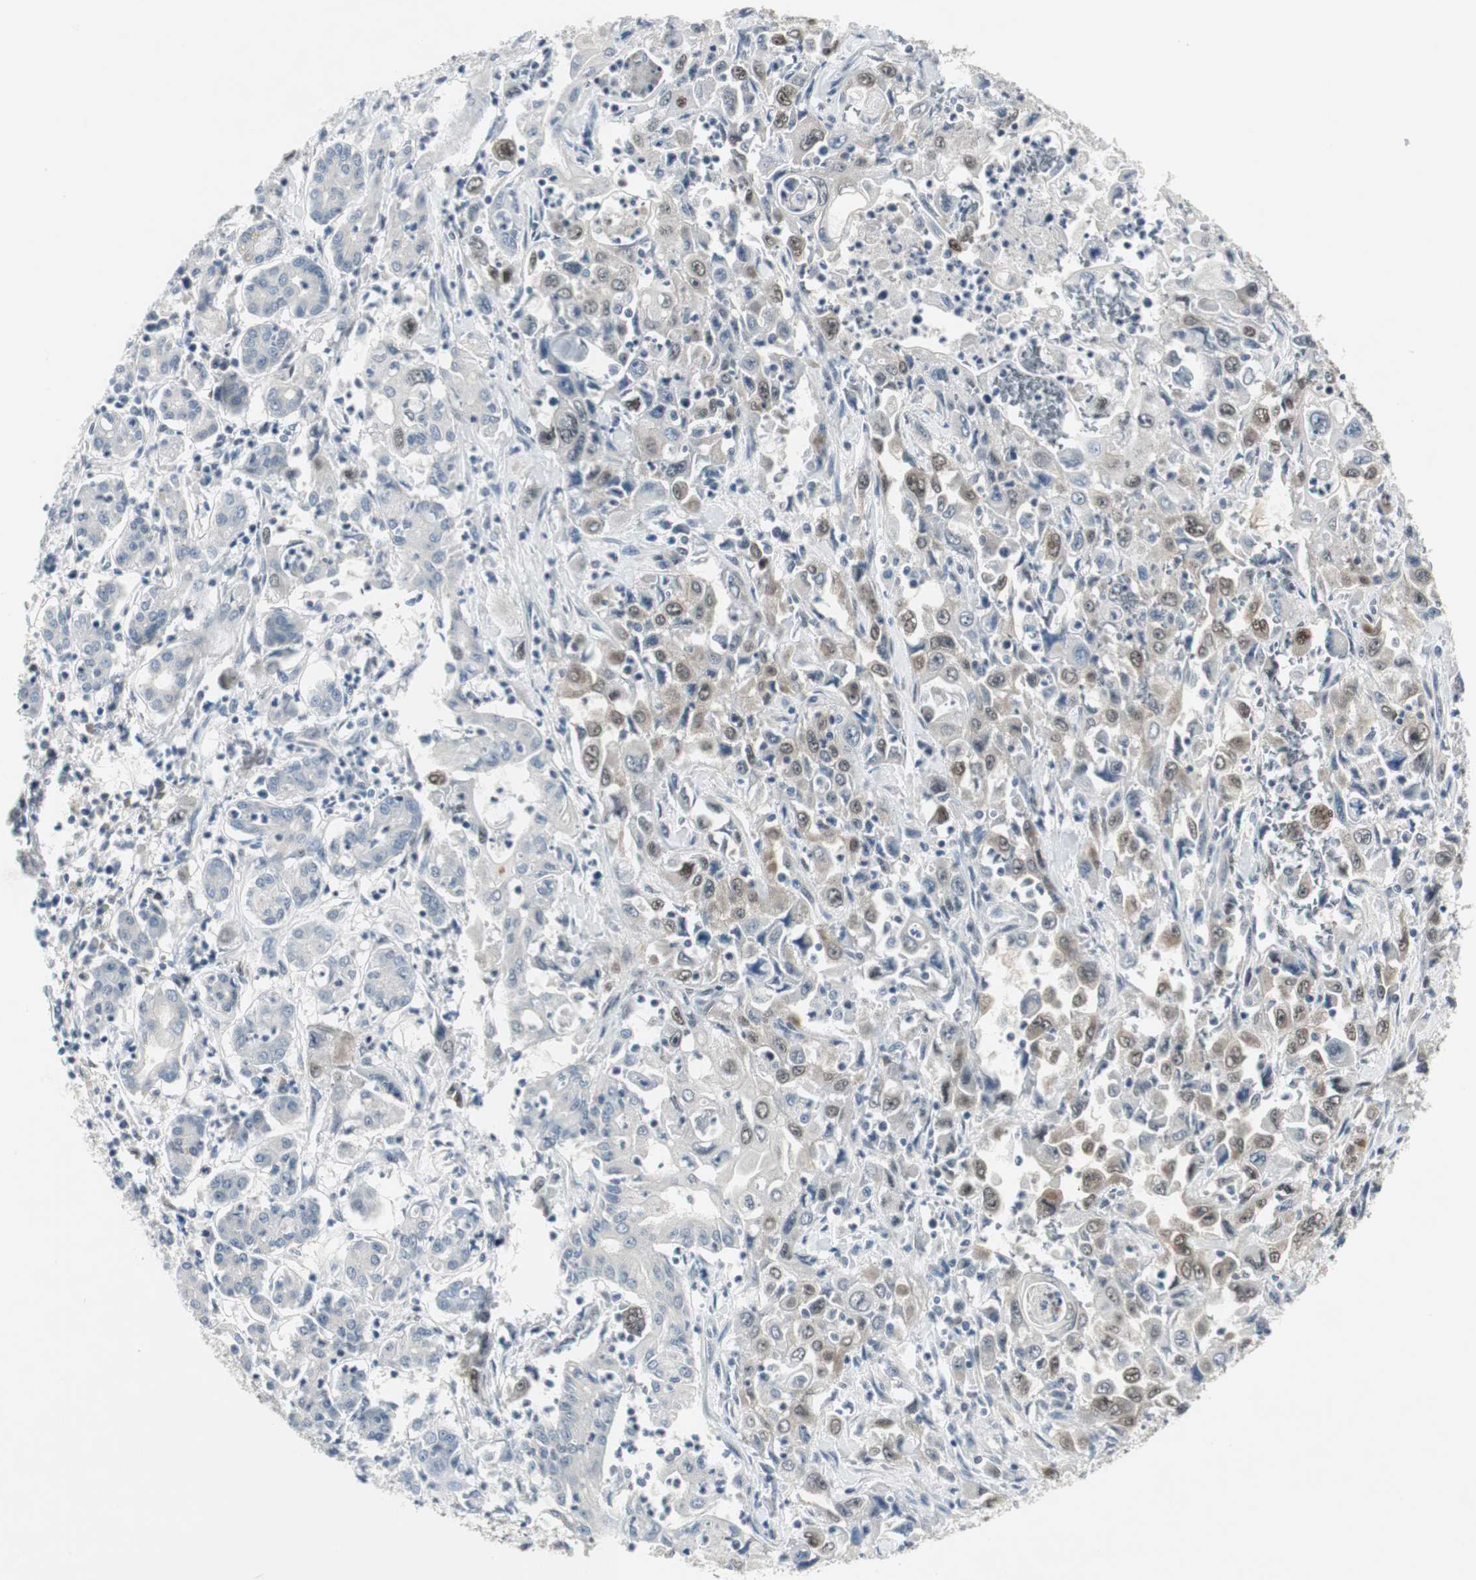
{"staining": {"intensity": "moderate", "quantity": "25%-75%", "location": "nuclear"}, "tissue": "pancreatic cancer", "cell_type": "Tumor cells", "image_type": "cancer", "snomed": [{"axis": "morphology", "description": "Adenocarcinoma, NOS"}, {"axis": "topography", "description": "Pancreas"}], "caption": "A micrograph of human pancreatic cancer (adenocarcinoma) stained for a protein demonstrates moderate nuclear brown staining in tumor cells. Immunohistochemistry (ihc) stains the protein of interest in brown and the nuclei are stained blue.", "gene": "ELK1", "patient": {"sex": "male", "age": 70}}